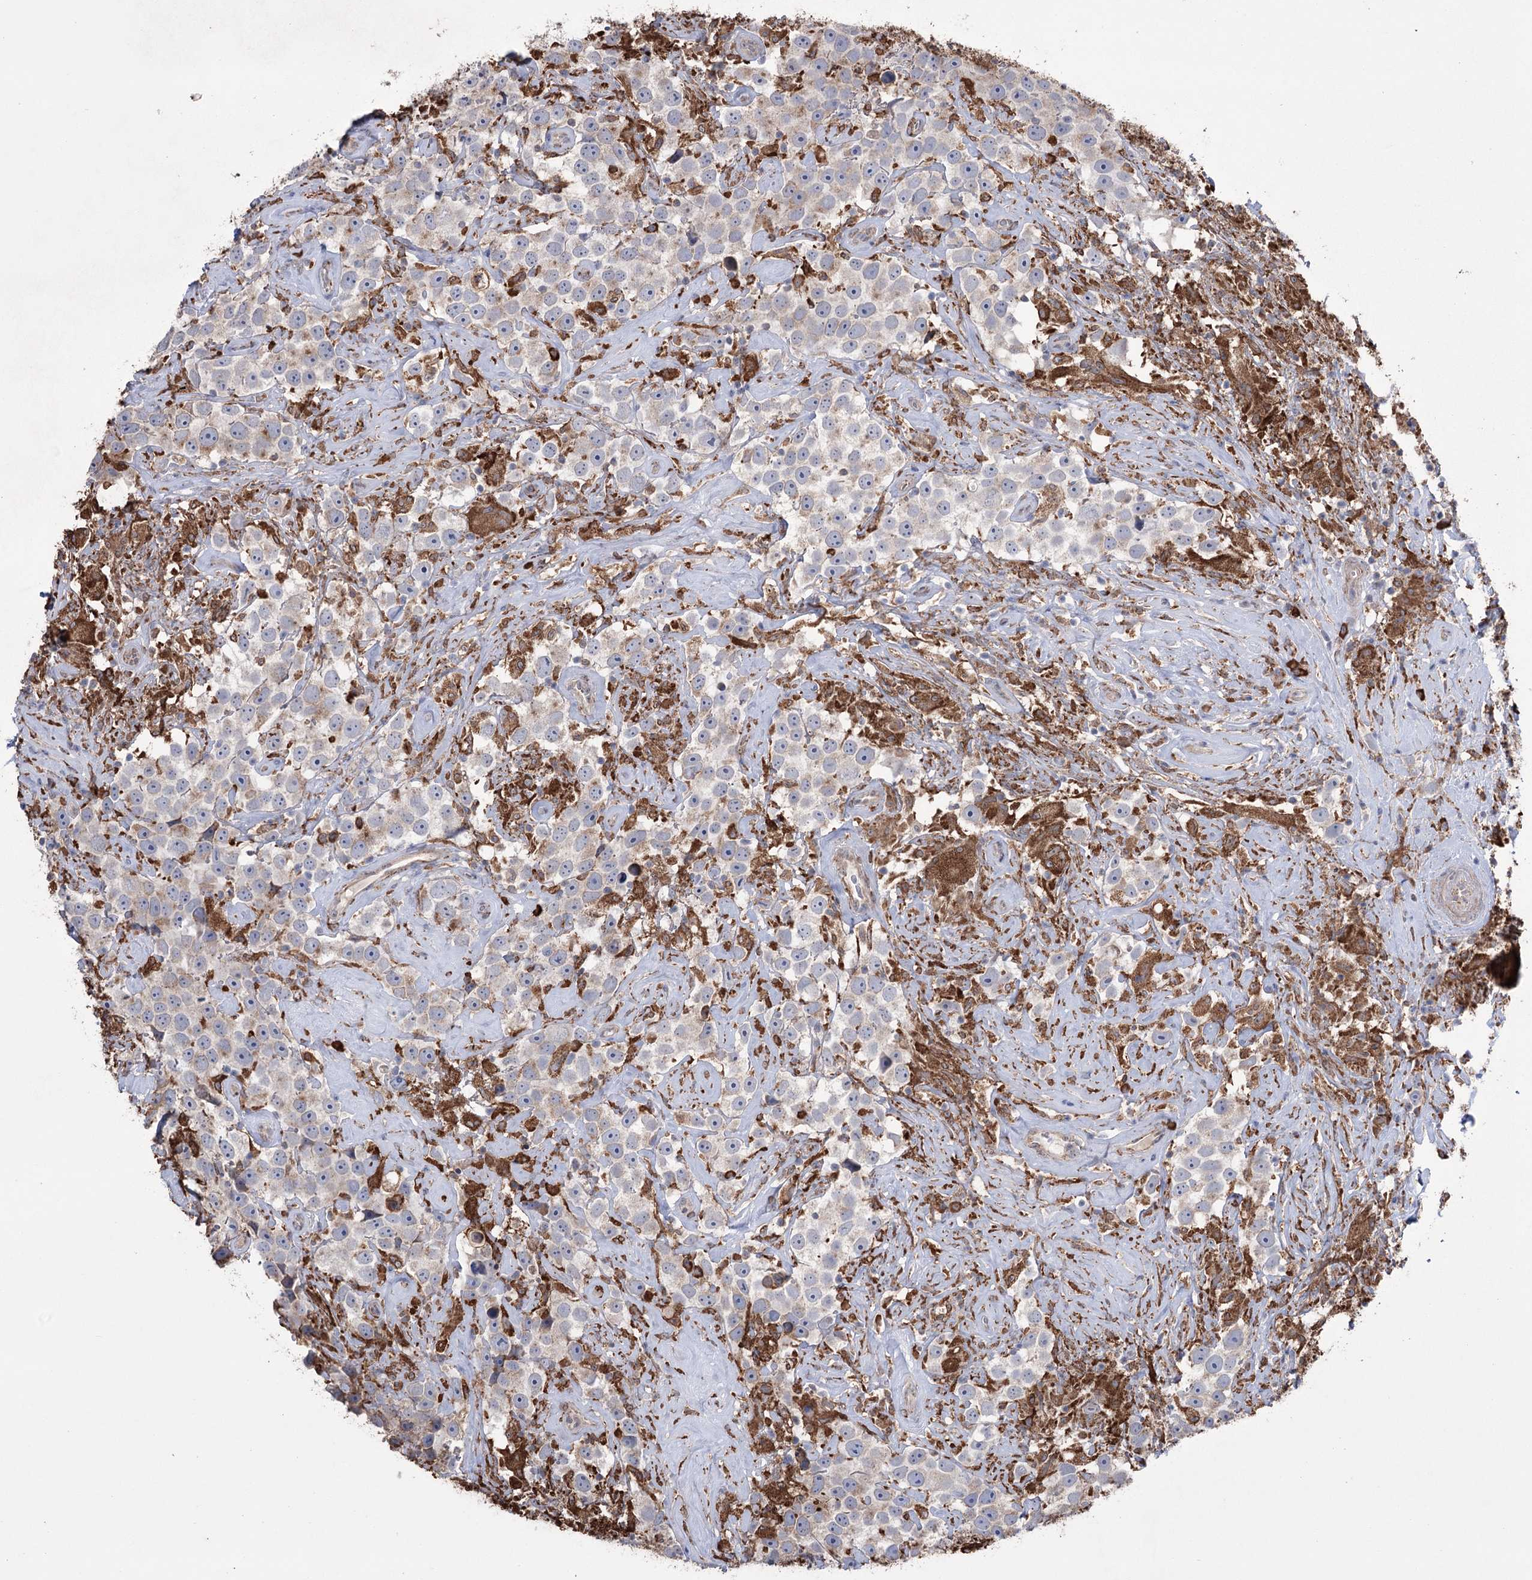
{"staining": {"intensity": "weak", "quantity": "25%-75%", "location": "cytoplasmic/membranous"}, "tissue": "testis cancer", "cell_type": "Tumor cells", "image_type": "cancer", "snomed": [{"axis": "morphology", "description": "Seminoma, NOS"}, {"axis": "topography", "description": "Testis"}], "caption": "Human testis seminoma stained with a protein marker shows weak staining in tumor cells.", "gene": "TRIM71", "patient": {"sex": "male", "age": 49}}